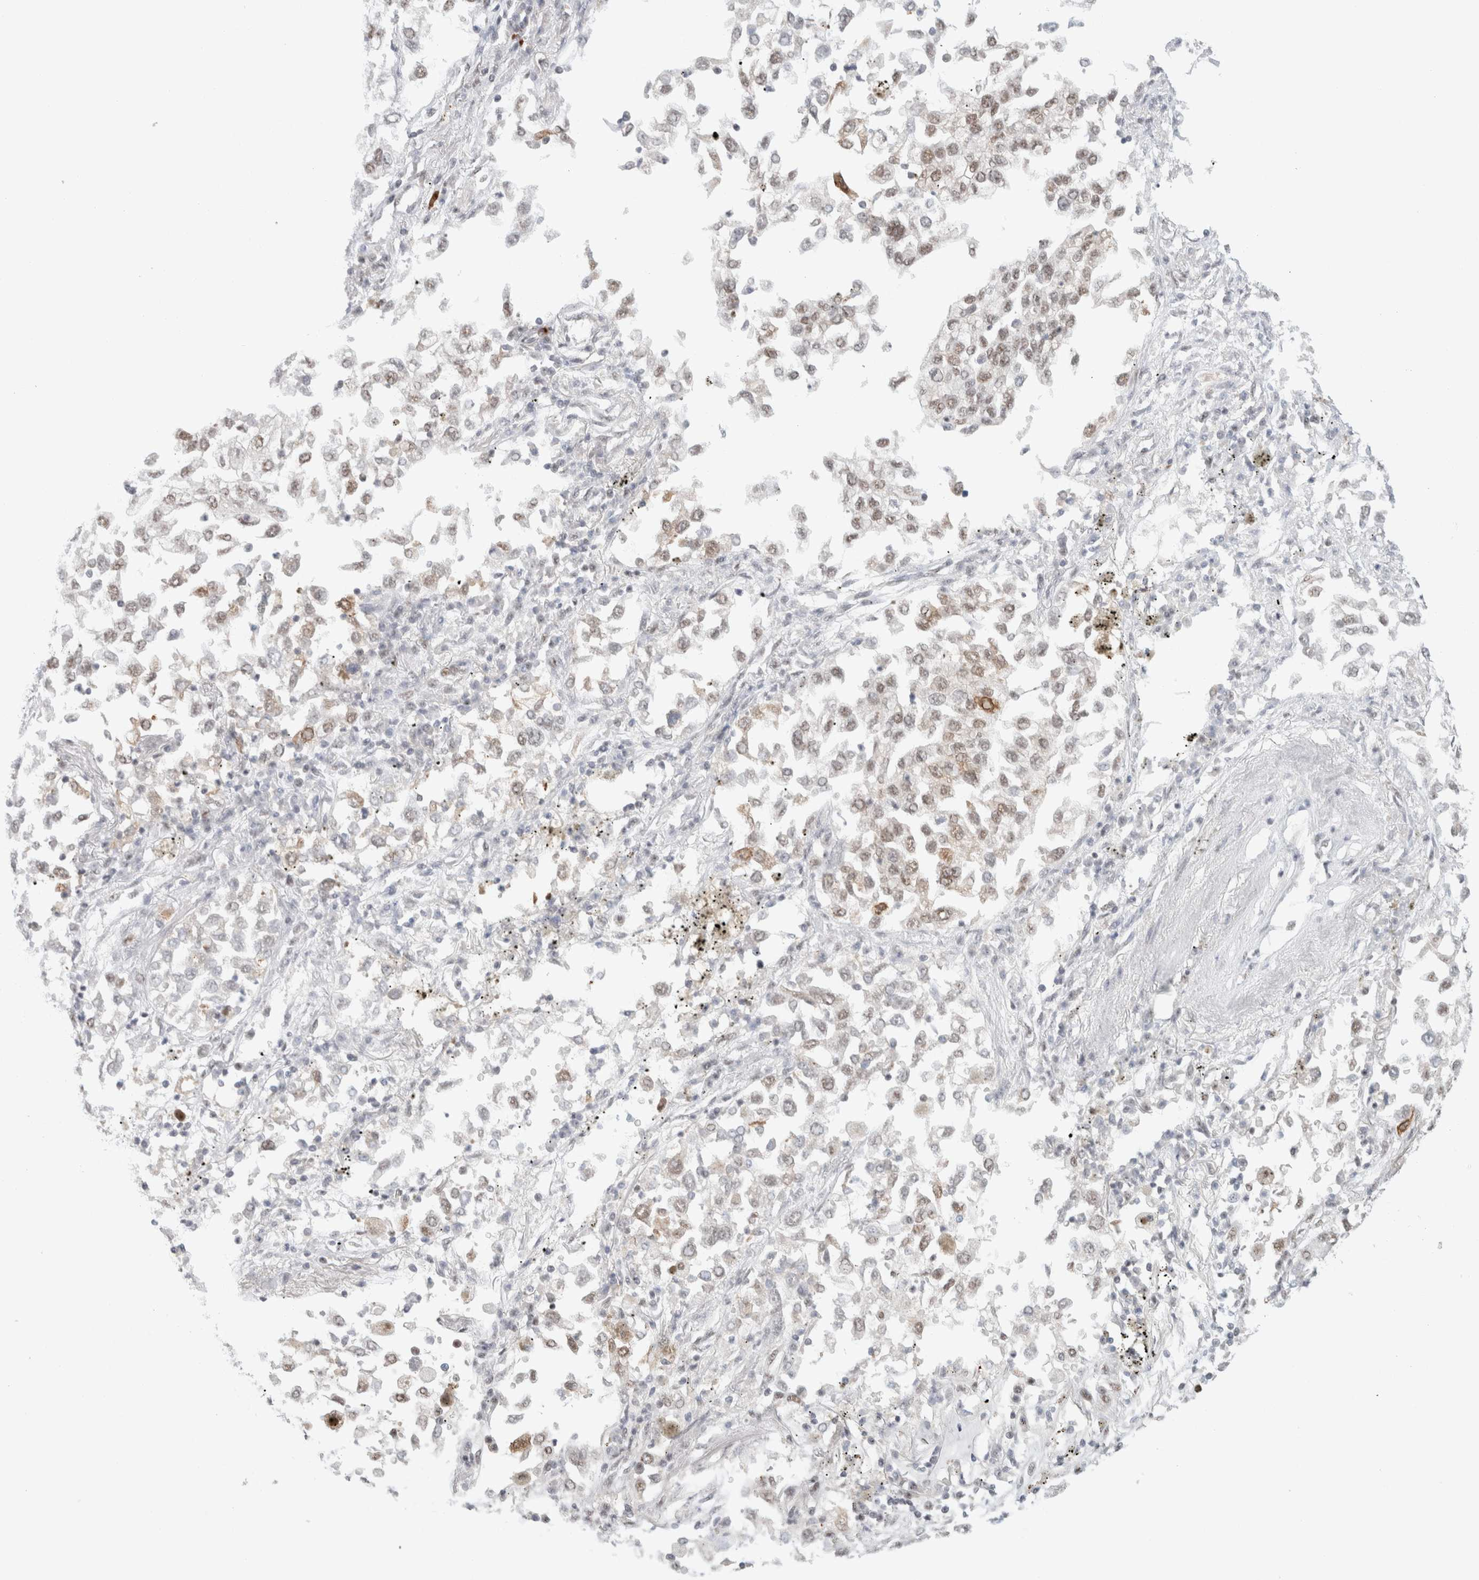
{"staining": {"intensity": "weak", "quantity": ">75%", "location": "nuclear"}, "tissue": "lung cancer", "cell_type": "Tumor cells", "image_type": "cancer", "snomed": [{"axis": "morphology", "description": "Inflammation, NOS"}, {"axis": "morphology", "description": "Adenocarcinoma, NOS"}, {"axis": "topography", "description": "Lung"}], "caption": "Protein staining exhibits weak nuclear expression in about >75% of tumor cells in lung cancer.", "gene": "TRMT12", "patient": {"sex": "male", "age": 63}}